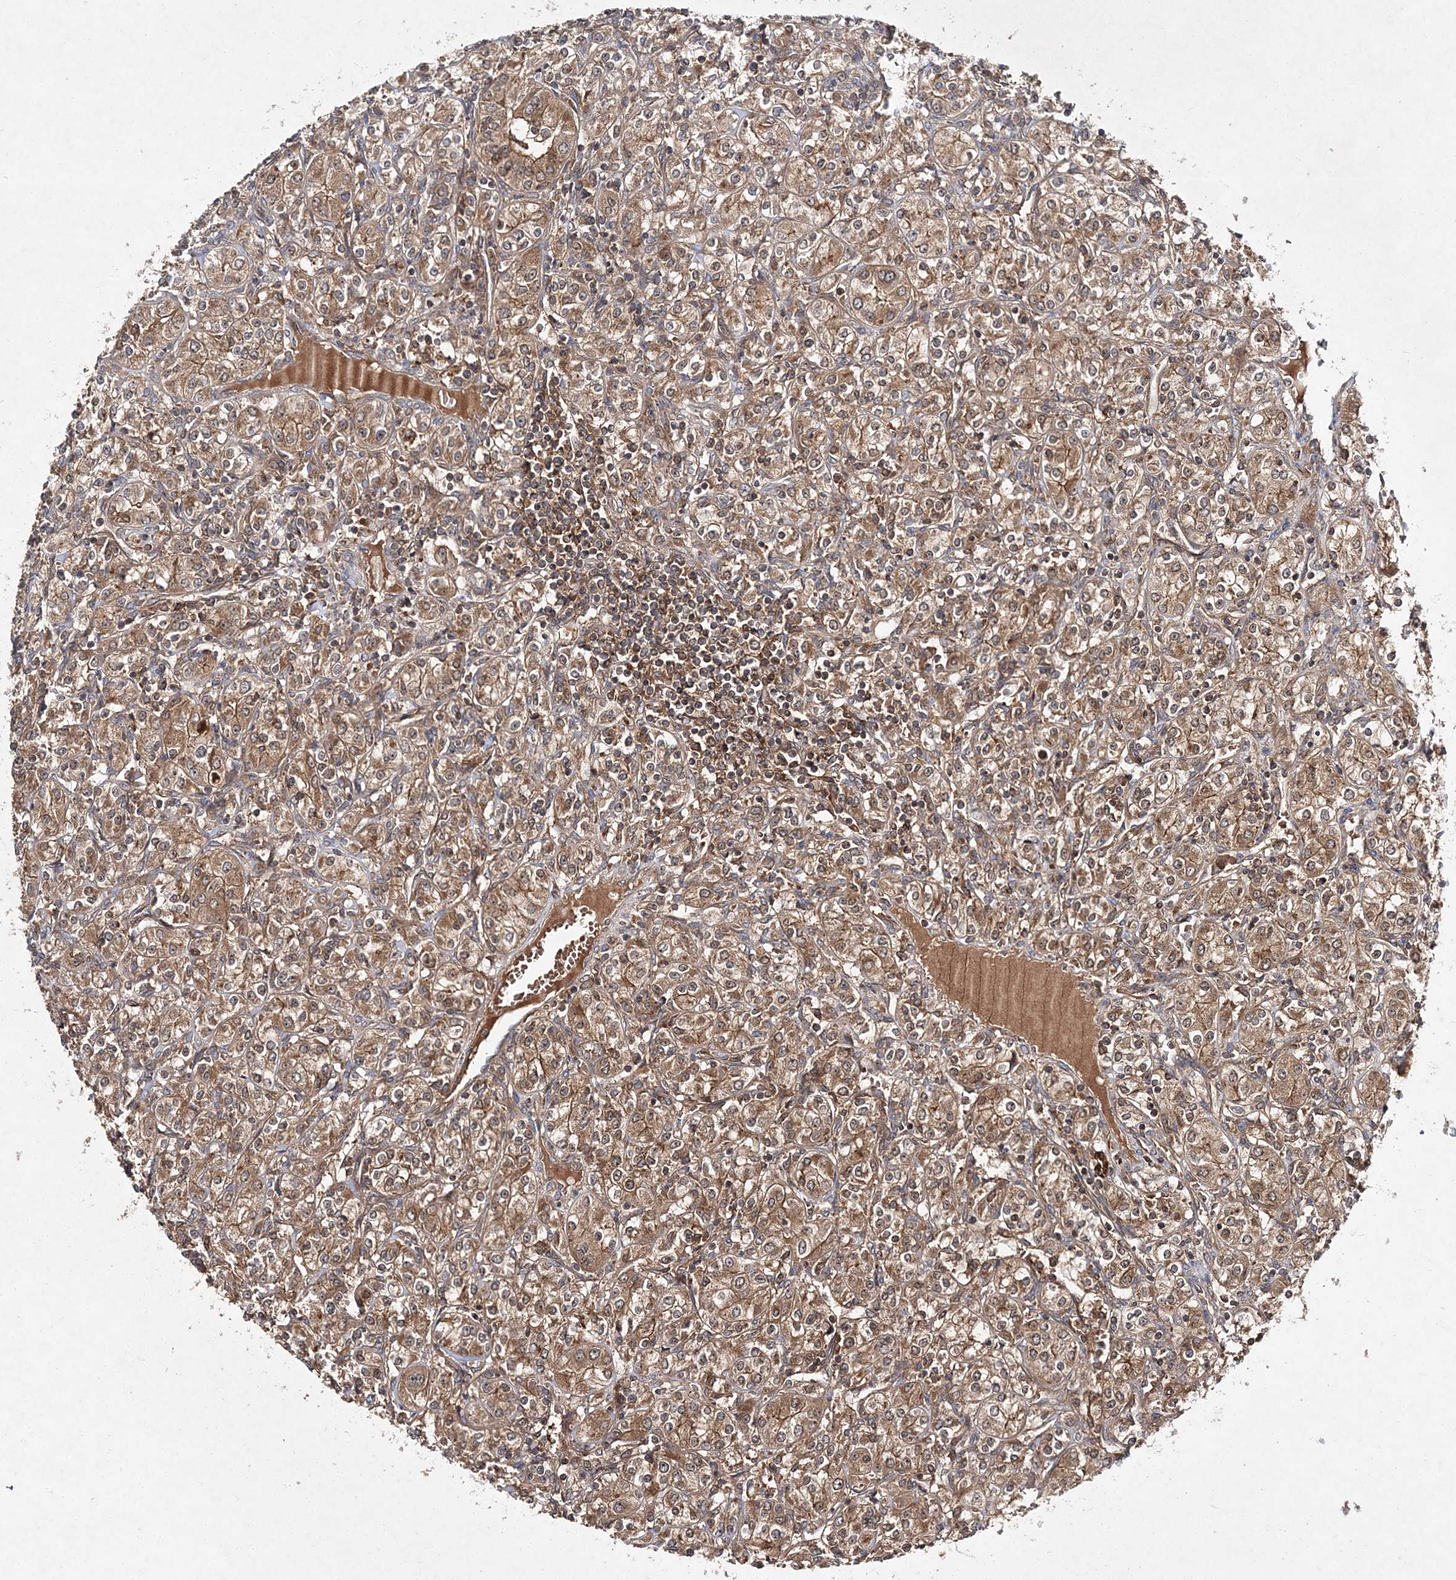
{"staining": {"intensity": "moderate", "quantity": ">75%", "location": "cytoplasmic/membranous"}, "tissue": "renal cancer", "cell_type": "Tumor cells", "image_type": "cancer", "snomed": [{"axis": "morphology", "description": "Adenocarcinoma, NOS"}, {"axis": "topography", "description": "Kidney"}], "caption": "IHC of renal adenocarcinoma shows medium levels of moderate cytoplasmic/membranous expression in about >75% of tumor cells. (DAB (3,3'-diaminobenzidine) IHC with brightfield microscopy, high magnification).", "gene": "TMEM9B", "patient": {"sex": "male", "age": 77}}